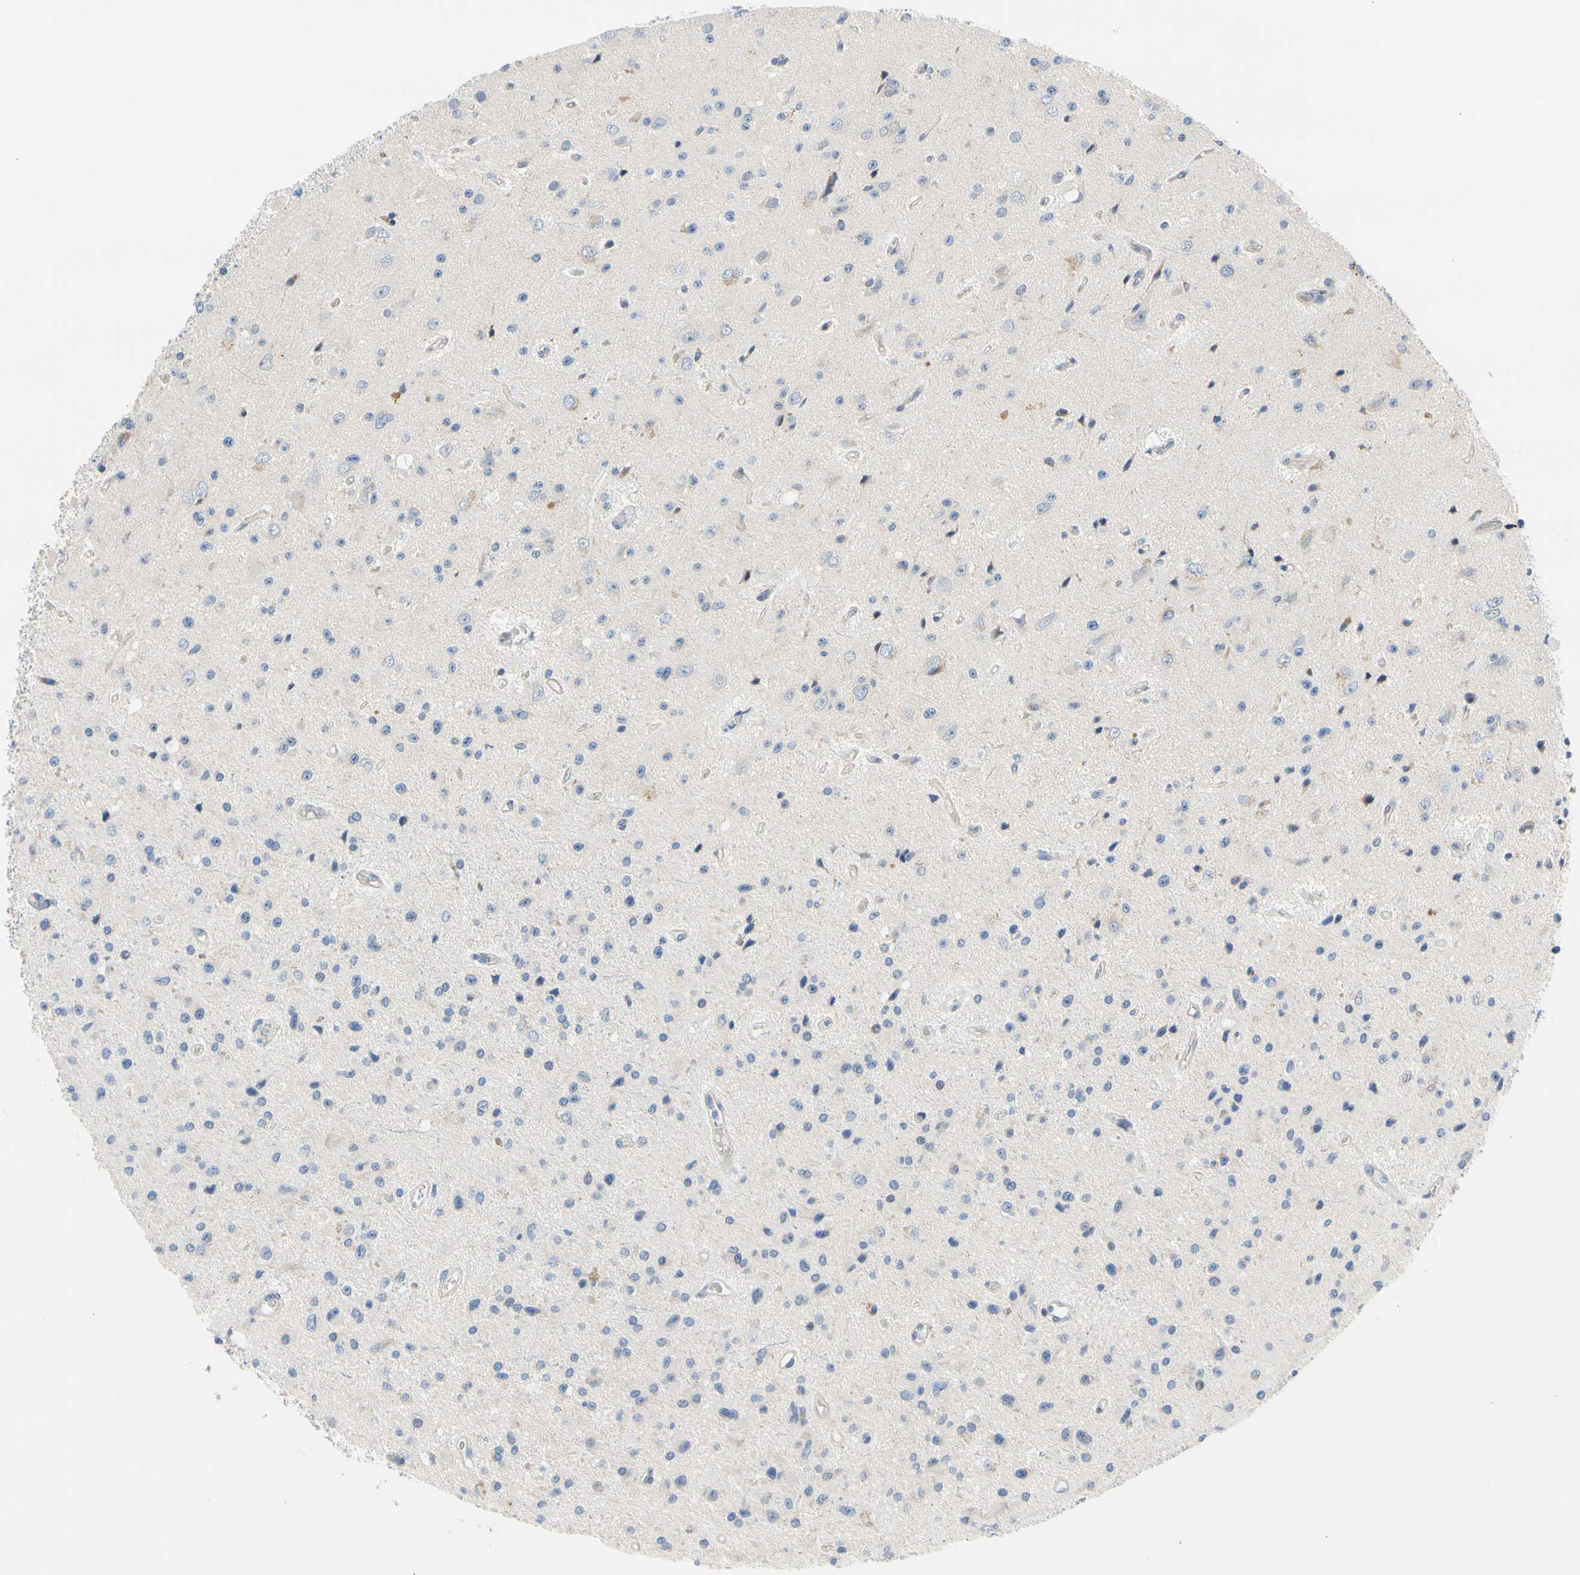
{"staining": {"intensity": "negative", "quantity": "none", "location": "none"}, "tissue": "glioma", "cell_type": "Tumor cells", "image_type": "cancer", "snomed": [{"axis": "morphology", "description": "Glioma, malignant, Low grade"}, {"axis": "topography", "description": "Brain"}], "caption": "This is an immunohistochemistry micrograph of glioma. There is no positivity in tumor cells.", "gene": "ZNF236", "patient": {"sex": "male", "age": 58}}